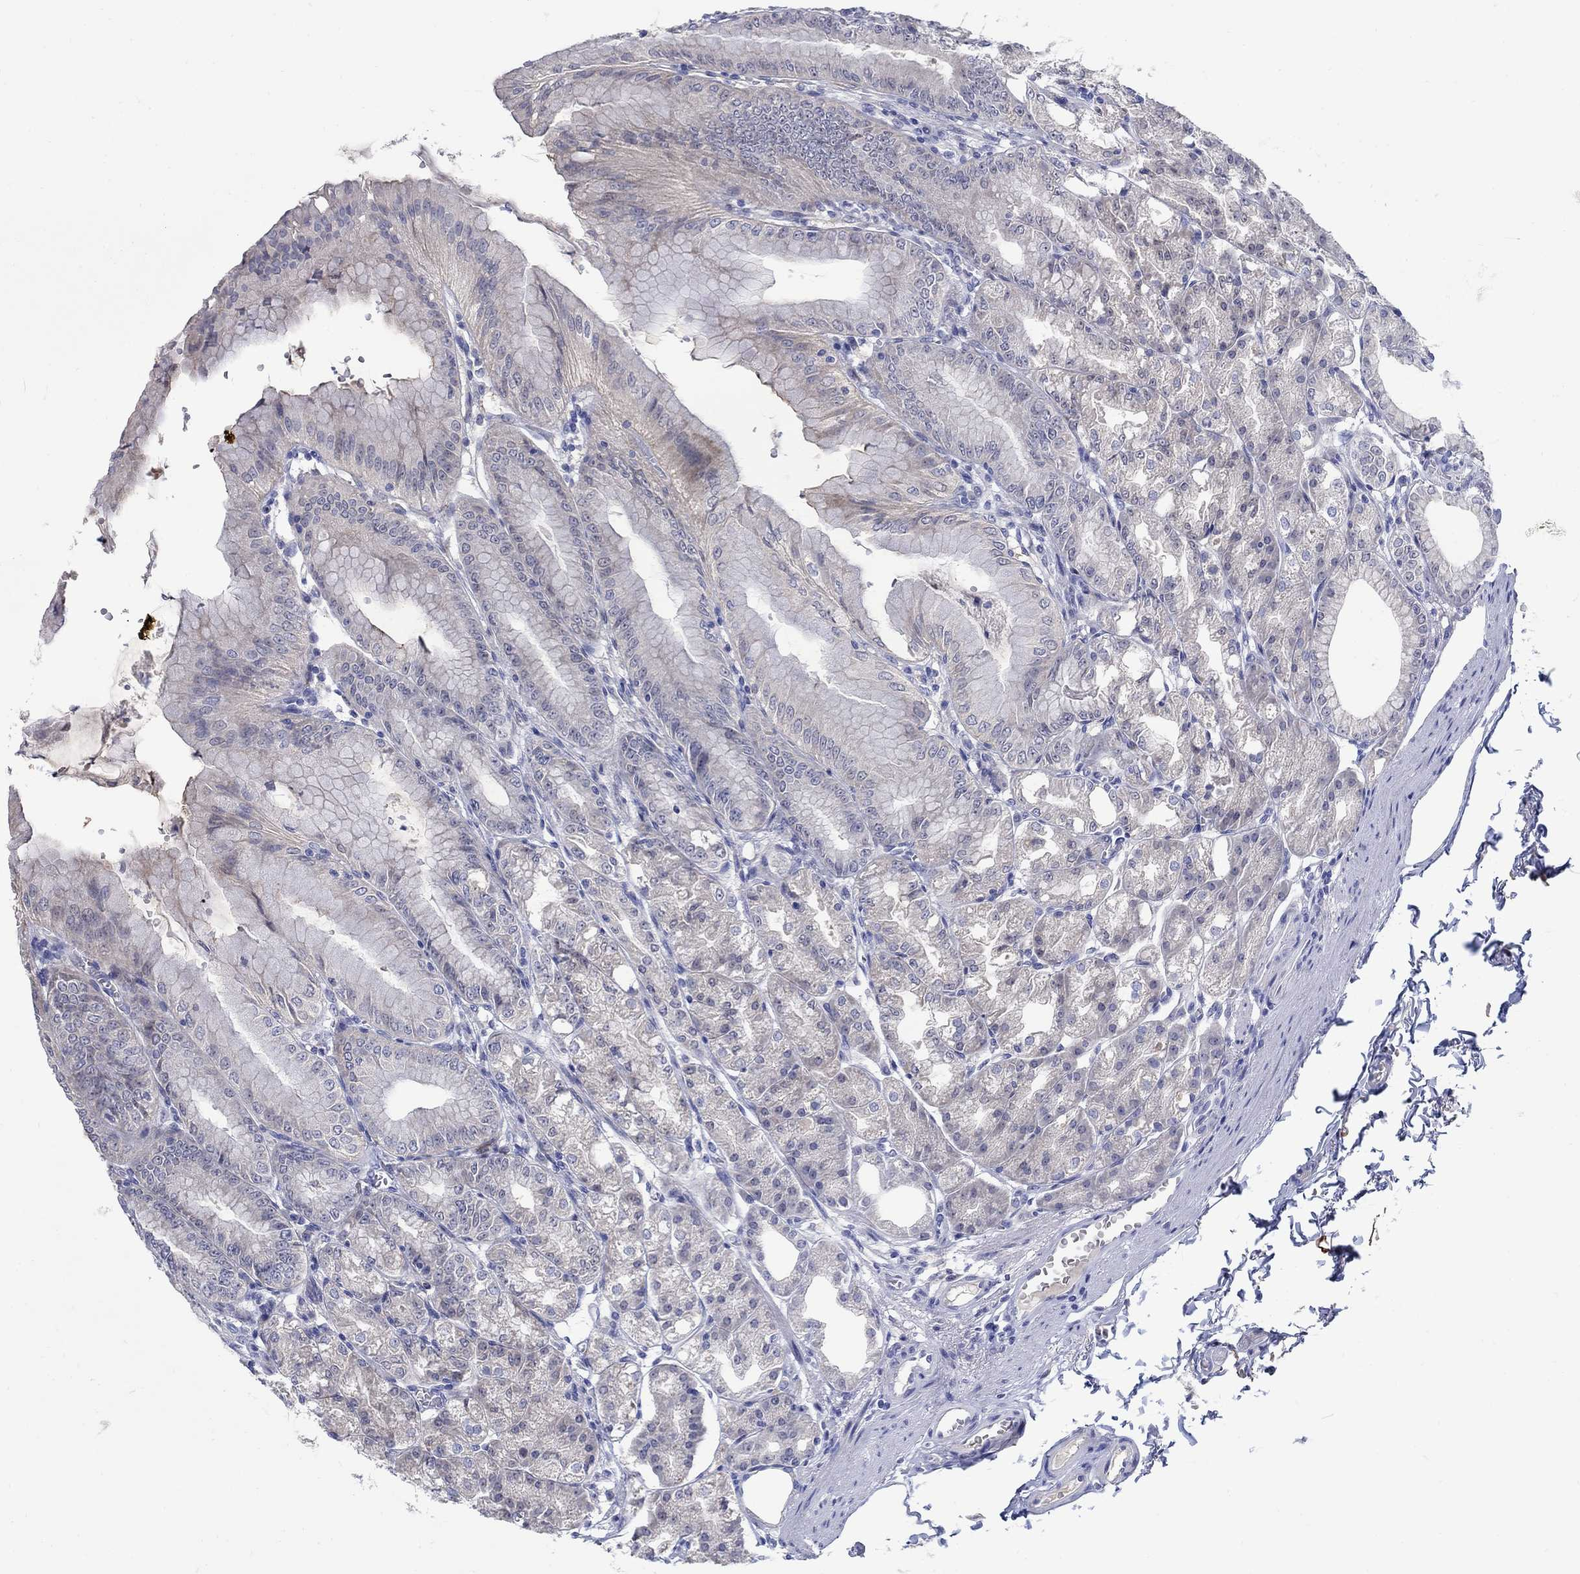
{"staining": {"intensity": "negative", "quantity": "none", "location": "none"}, "tissue": "stomach", "cell_type": "Glandular cells", "image_type": "normal", "snomed": [{"axis": "morphology", "description": "Normal tissue, NOS"}, {"axis": "topography", "description": "Stomach"}], "caption": "This is an immunohistochemistry (IHC) micrograph of benign human stomach. There is no staining in glandular cells.", "gene": "REEP2", "patient": {"sex": "male", "age": 71}}